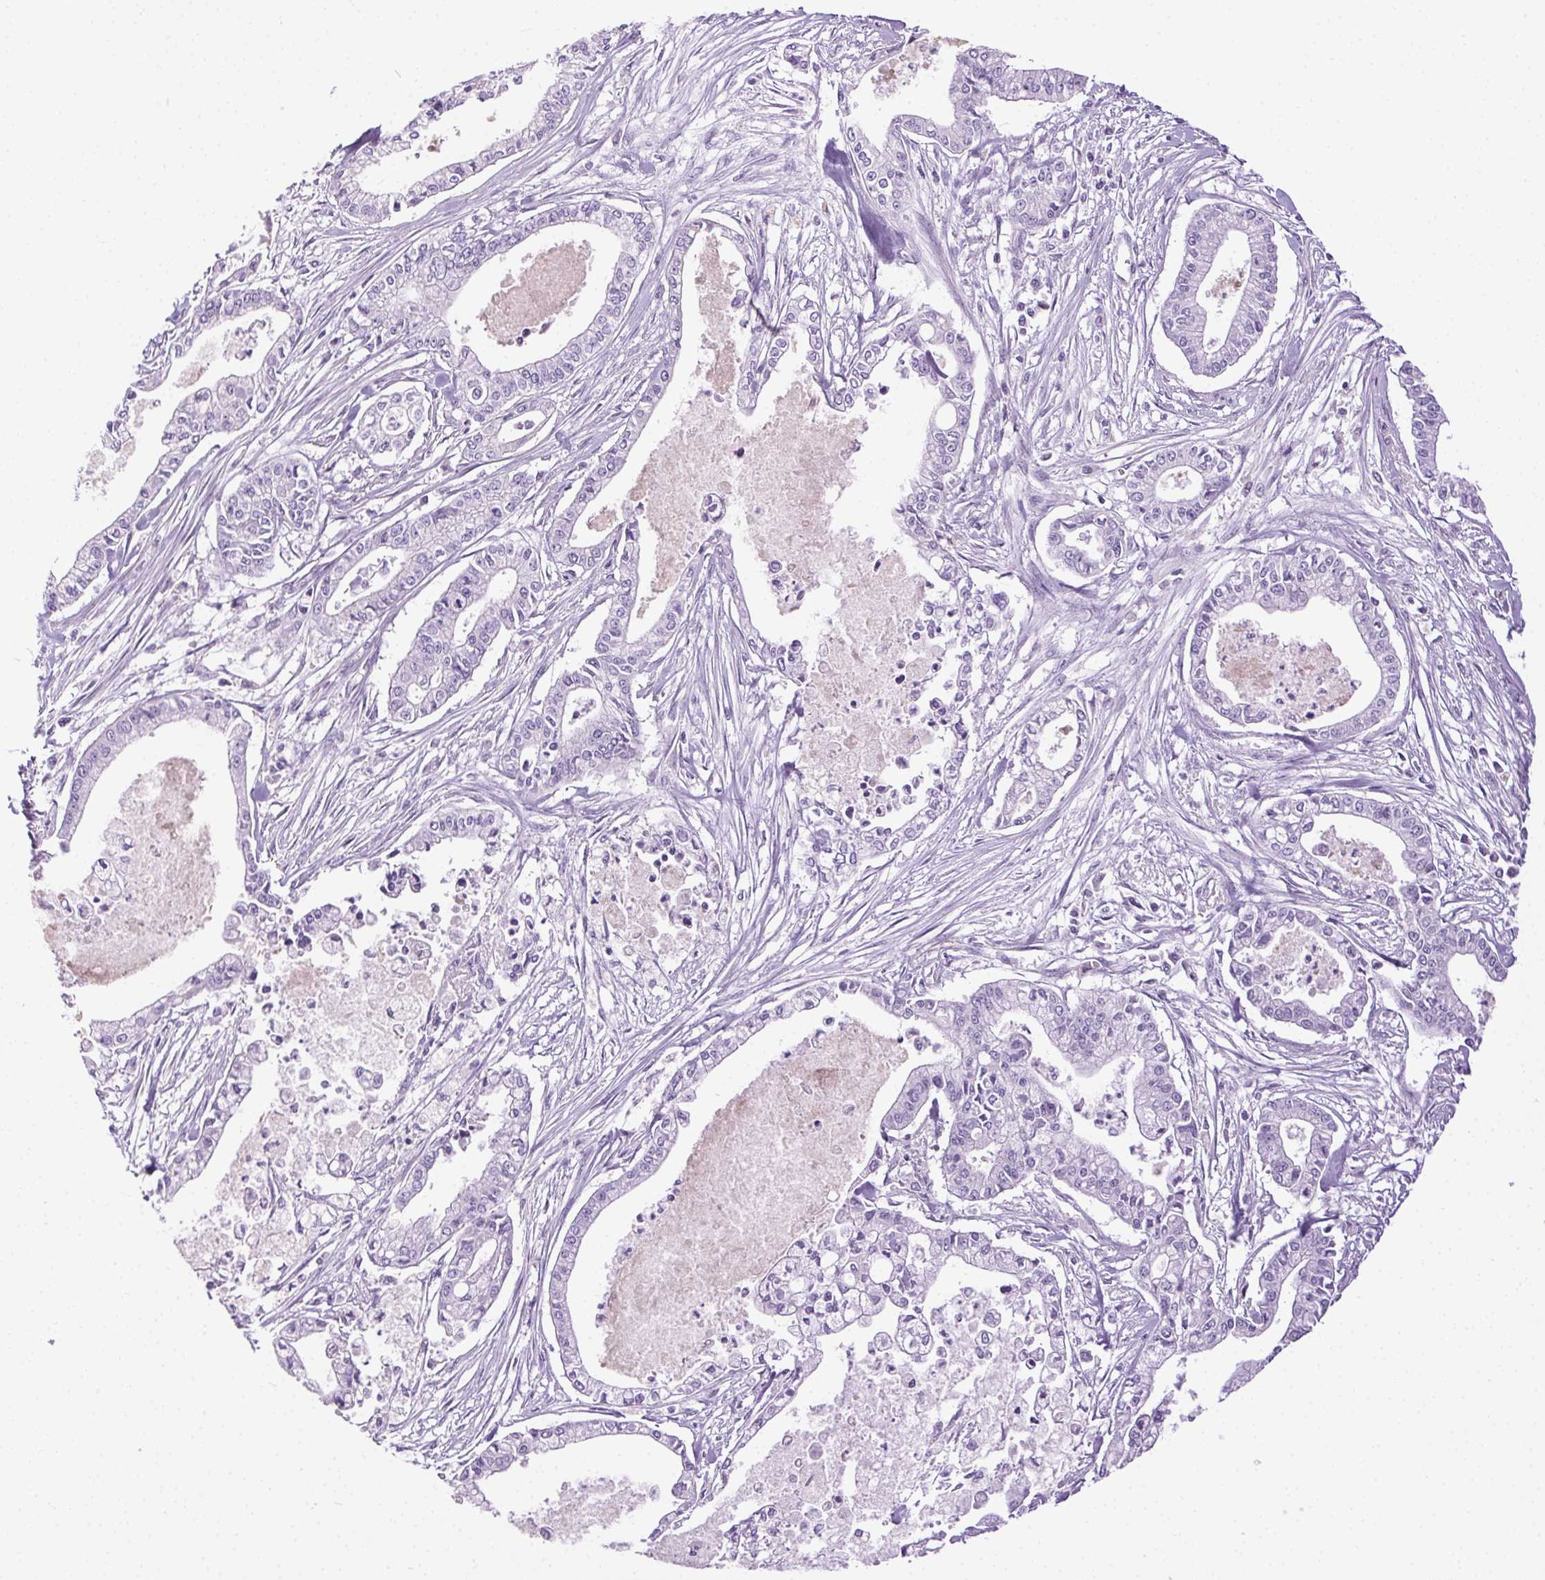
{"staining": {"intensity": "negative", "quantity": "none", "location": "none"}, "tissue": "pancreatic cancer", "cell_type": "Tumor cells", "image_type": "cancer", "snomed": [{"axis": "morphology", "description": "Adenocarcinoma, NOS"}, {"axis": "topography", "description": "Pancreas"}], "caption": "Tumor cells are negative for brown protein staining in pancreatic cancer (adenocarcinoma). Nuclei are stained in blue.", "gene": "SYCE2", "patient": {"sex": "female", "age": 65}}